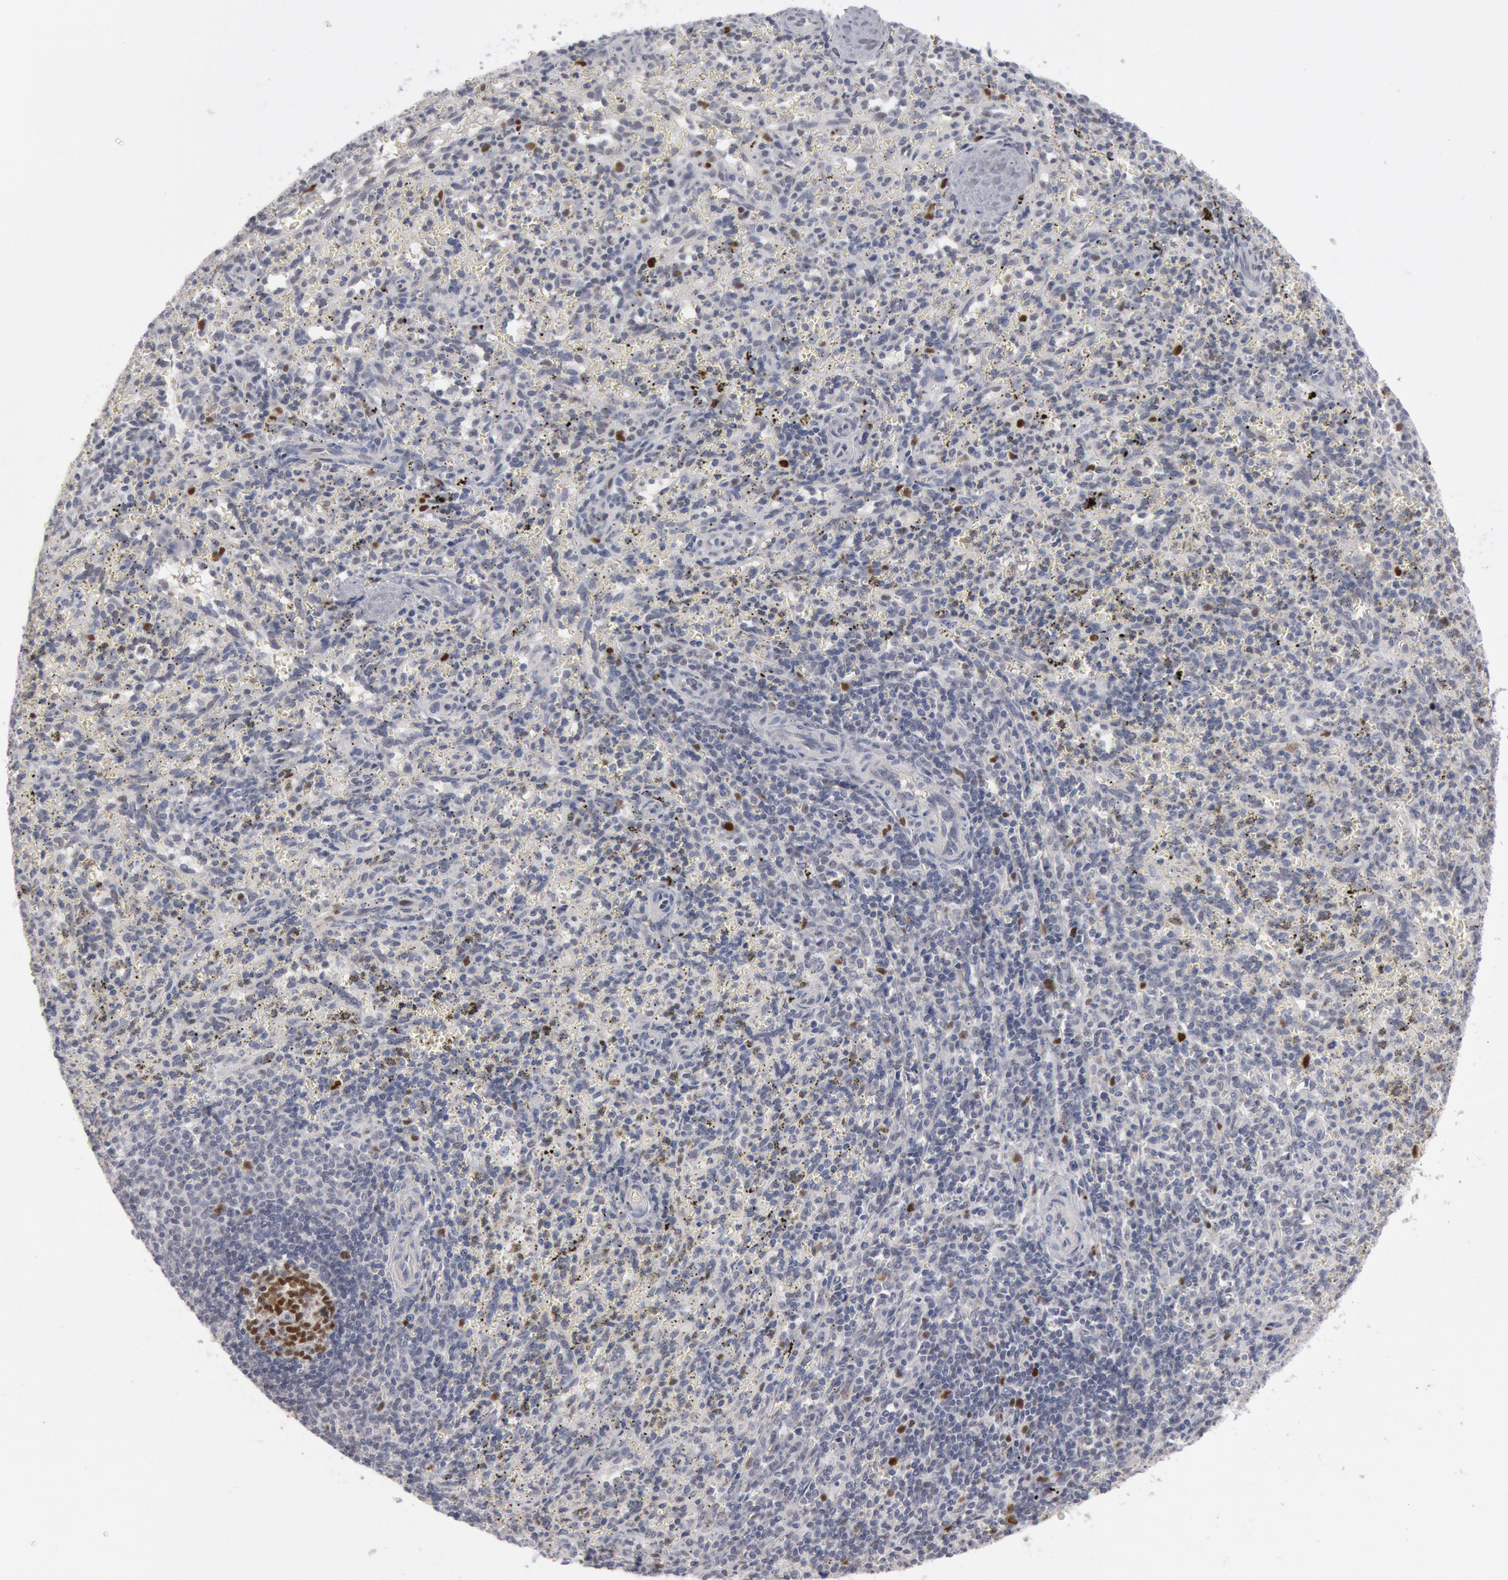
{"staining": {"intensity": "moderate", "quantity": "<25%", "location": "nuclear"}, "tissue": "spleen", "cell_type": "Cells in red pulp", "image_type": "normal", "snomed": [{"axis": "morphology", "description": "Normal tissue, NOS"}, {"axis": "topography", "description": "Spleen"}], "caption": "Spleen stained for a protein demonstrates moderate nuclear positivity in cells in red pulp. The staining was performed using DAB to visualize the protein expression in brown, while the nuclei were stained in blue with hematoxylin (Magnification: 20x).", "gene": "WDHD1", "patient": {"sex": "female", "age": 10}}